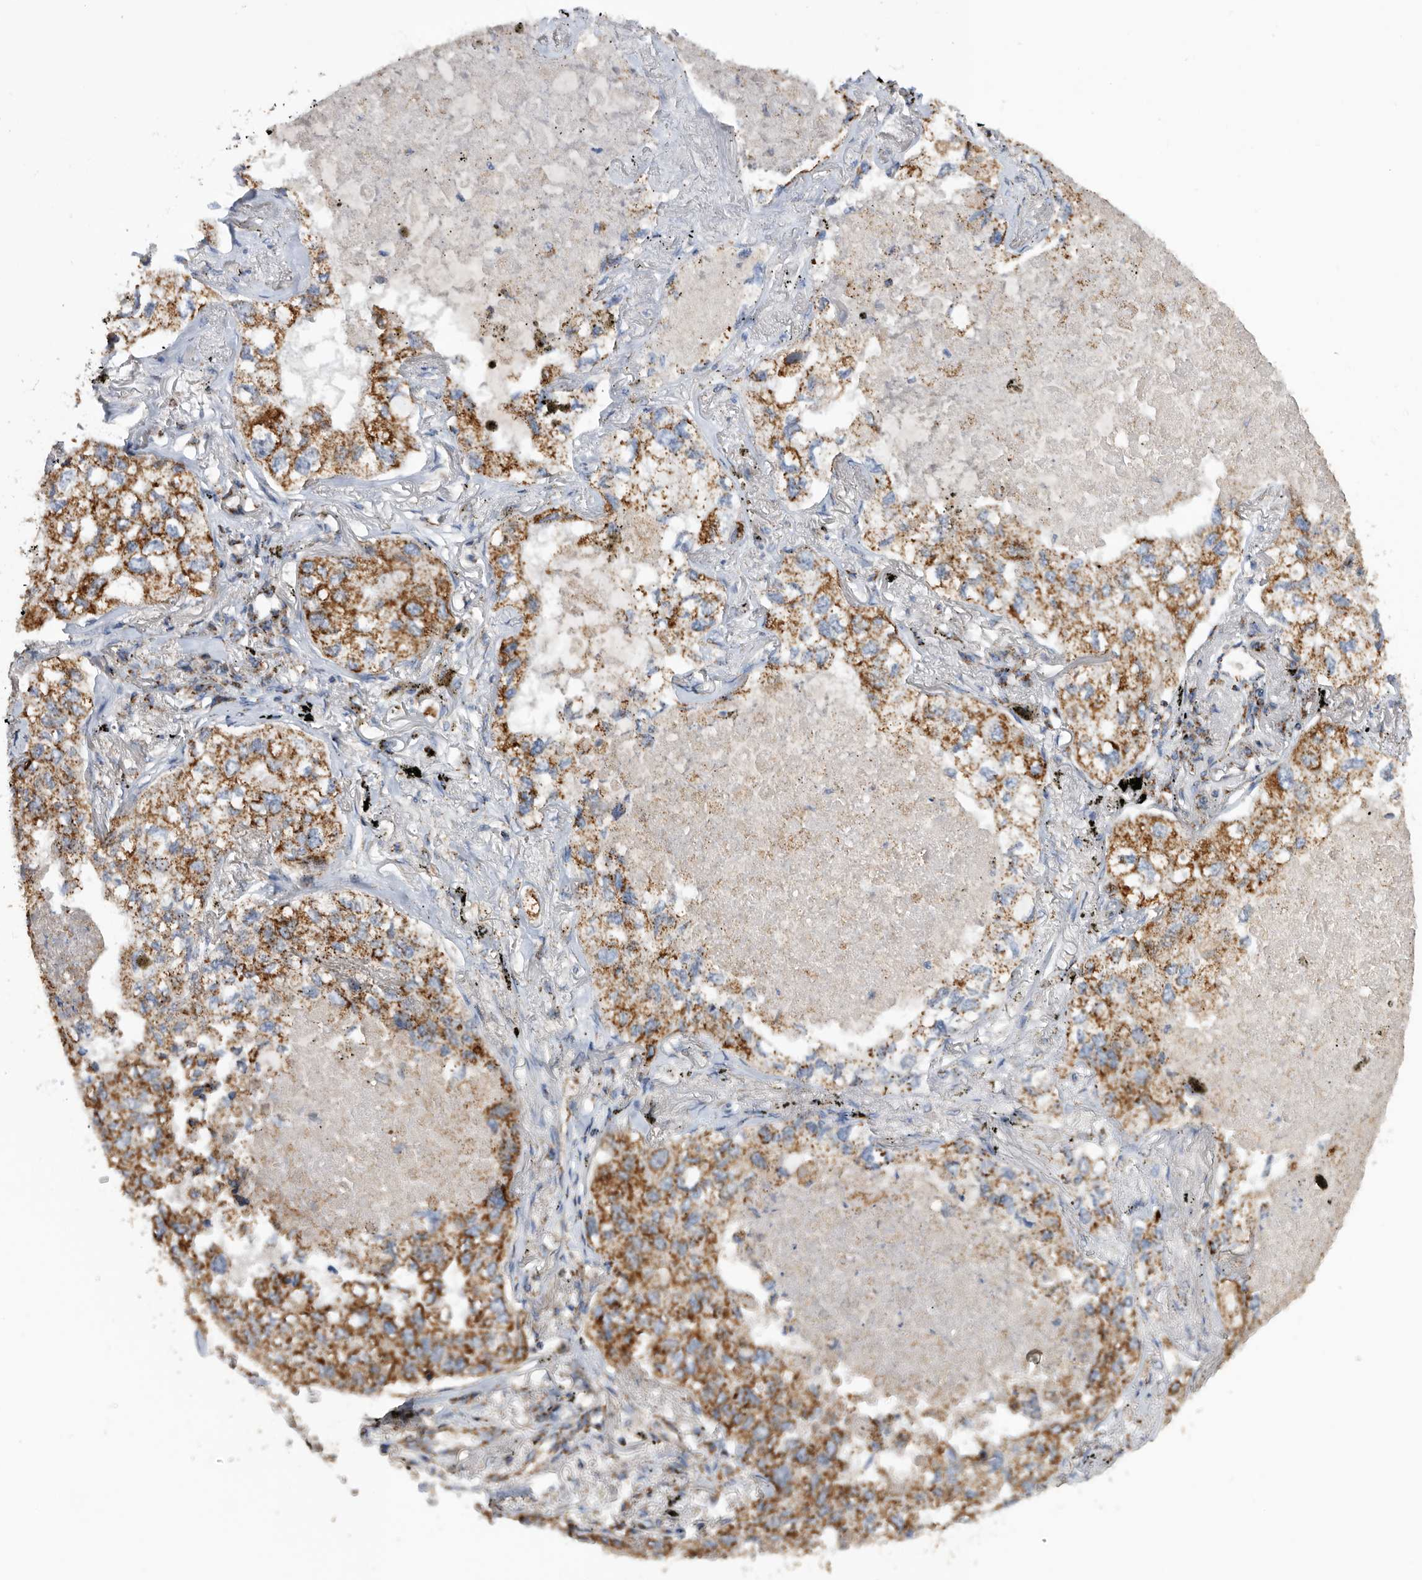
{"staining": {"intensity": "moderate", "quantity": ">75%", "location": "cytoplasmic/membranous"}, "tissue": "lung cancer", "cell_type": "Tumor cells", "image_type": "cancer", "snomed": [{"axis": "morphology", "description": "Adenocarcinoma, NOS"}, {"axis": "topography", "description": "Lung"}], "caption": "A brown stain shows moderate cytoplasmic/membranous expression of a protein in lung cancer tumor cells.", "gene": "WFDC1", "patient": {"sex": "male", "age": 65}}